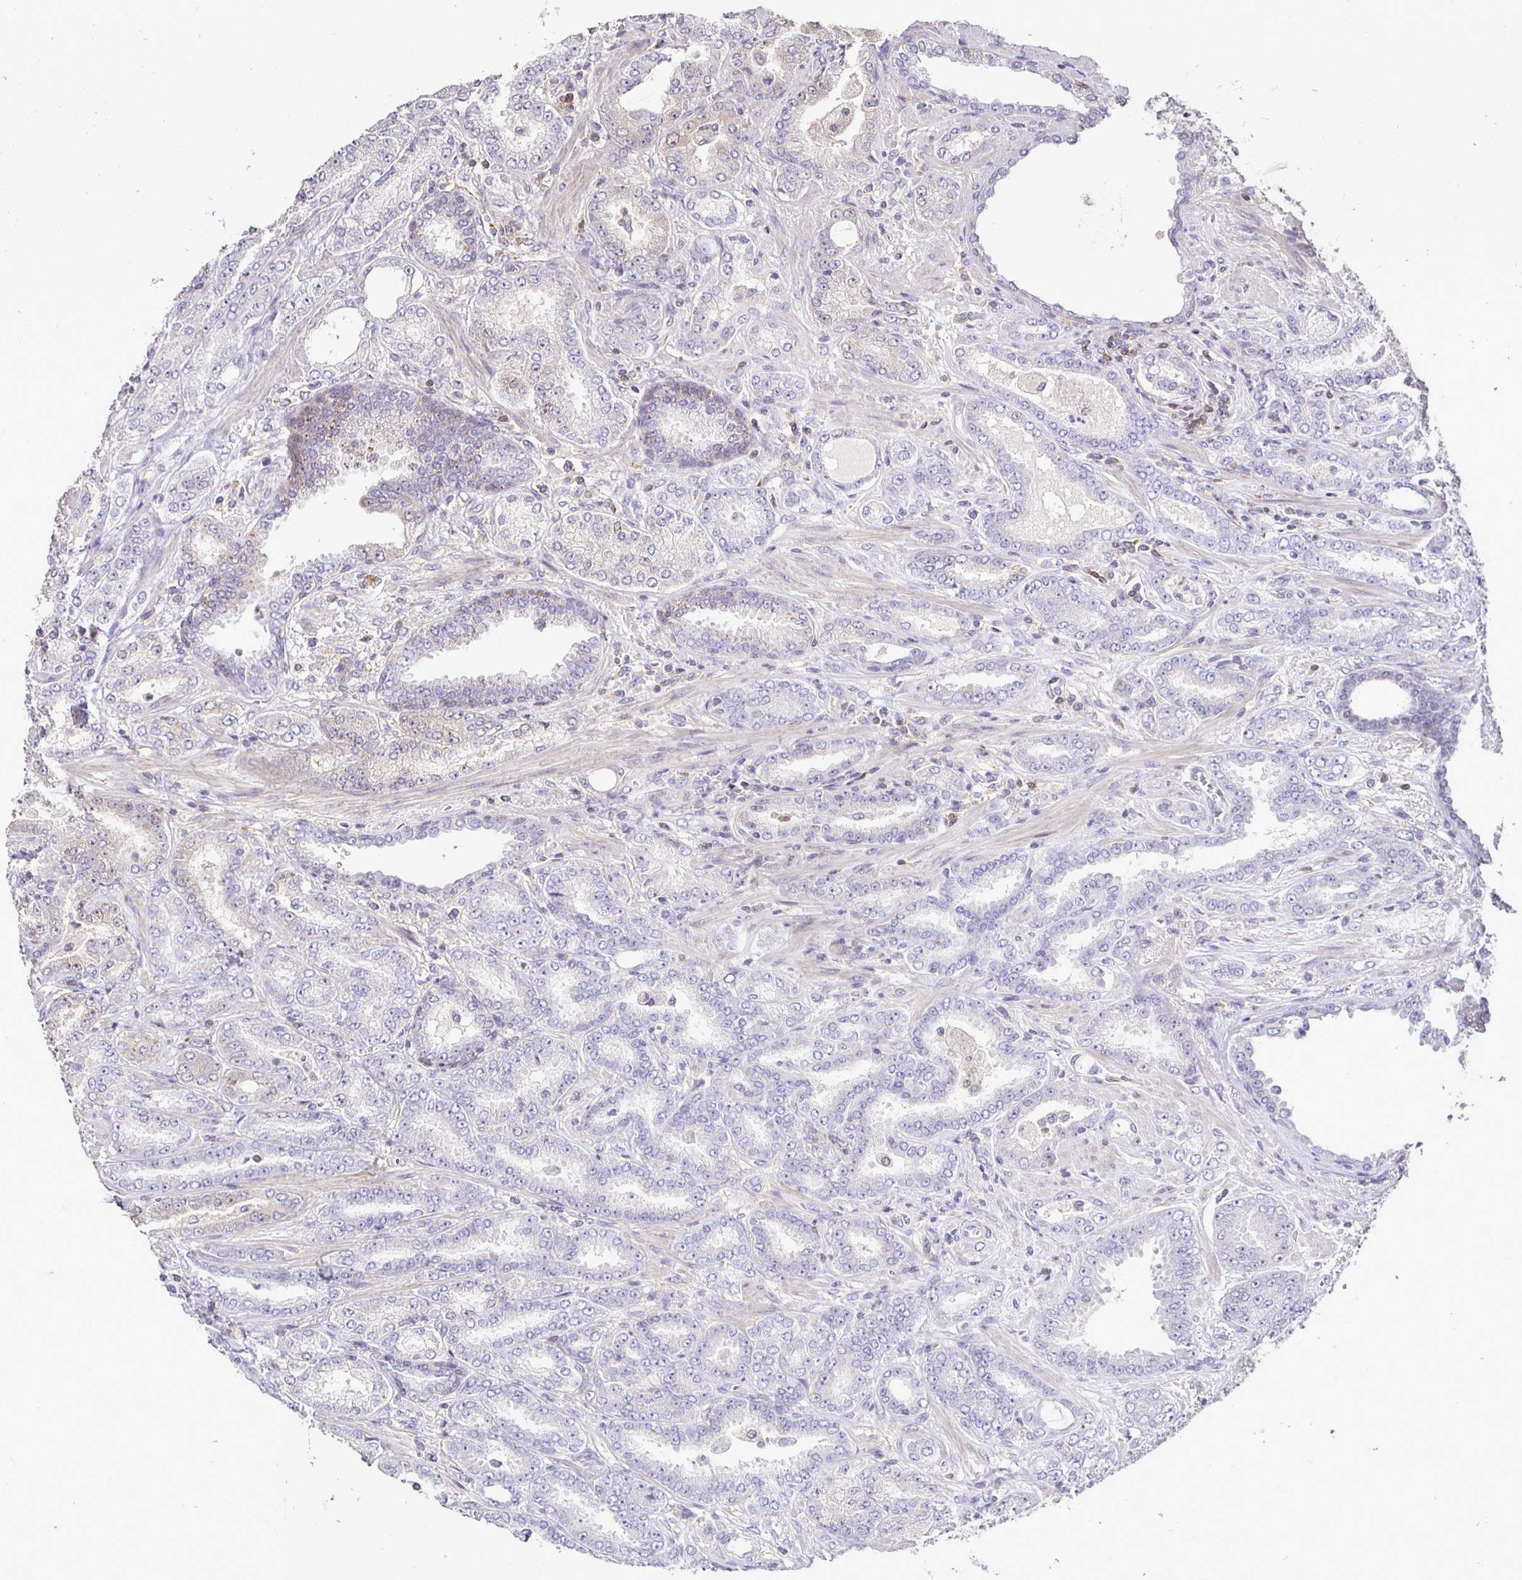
{"staining": {"intensity": "negative", "quantity": "none", "location": "none"}, "tissue": "prostate cancer", "cell_type": "Tumor cells", "image_type": "cancer", "snomed": [{"axis": "morphology", "description": "Adenocarcinoma, High grade"}, {"axis": "topography", "description": "Prostate"}], "caption": "Histopathology image shows no significant protein expression in tumor cells of prostate cancer (high-grade adenocarcinoma).", "gene": "SHISA4", "patient": {"sex": "male", "age": 72}}